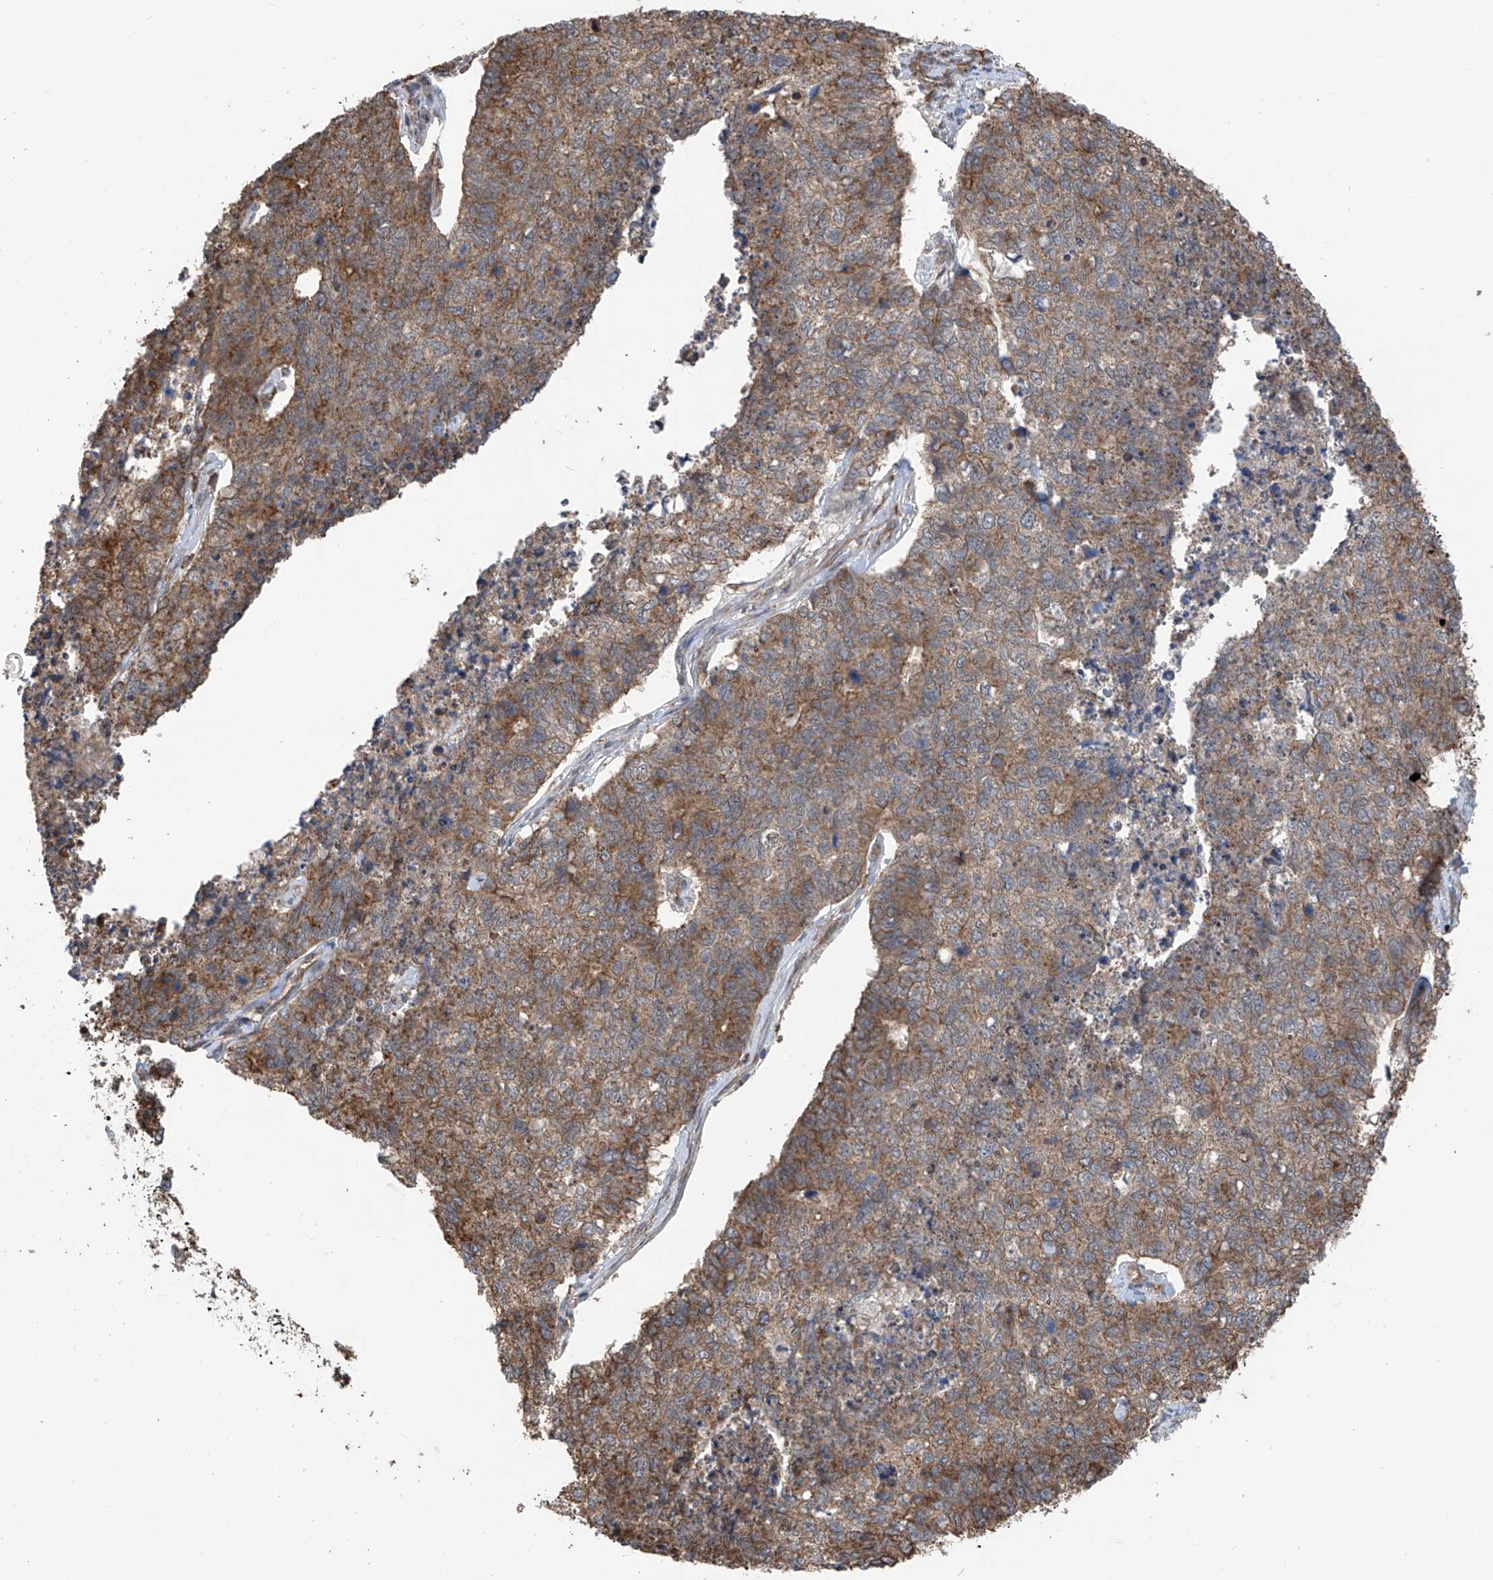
{"staining": {"intensity": "moderate", "quantity": ">75%", "location": "cytoplasmic/membranous"}, "tissue": "cervical cancer", "cell_type": "Tumor cells", "image_type": "cancer", "snomed": [{"axis": "morphology", "description": "Squamous cell carcinoma, NOS"}, {"axis": "topography", "description": "Cervix"}], "caption": "Immunohistochemistry (IHC) histopathology image of cervical cancer stained for a protein (brown), which shows medium levels of moderate cytoplasmic/membranous staining in about >75% of tumor cells.", "gene": "ZNF189", "patient": {"sex": "female", "age": 63}}